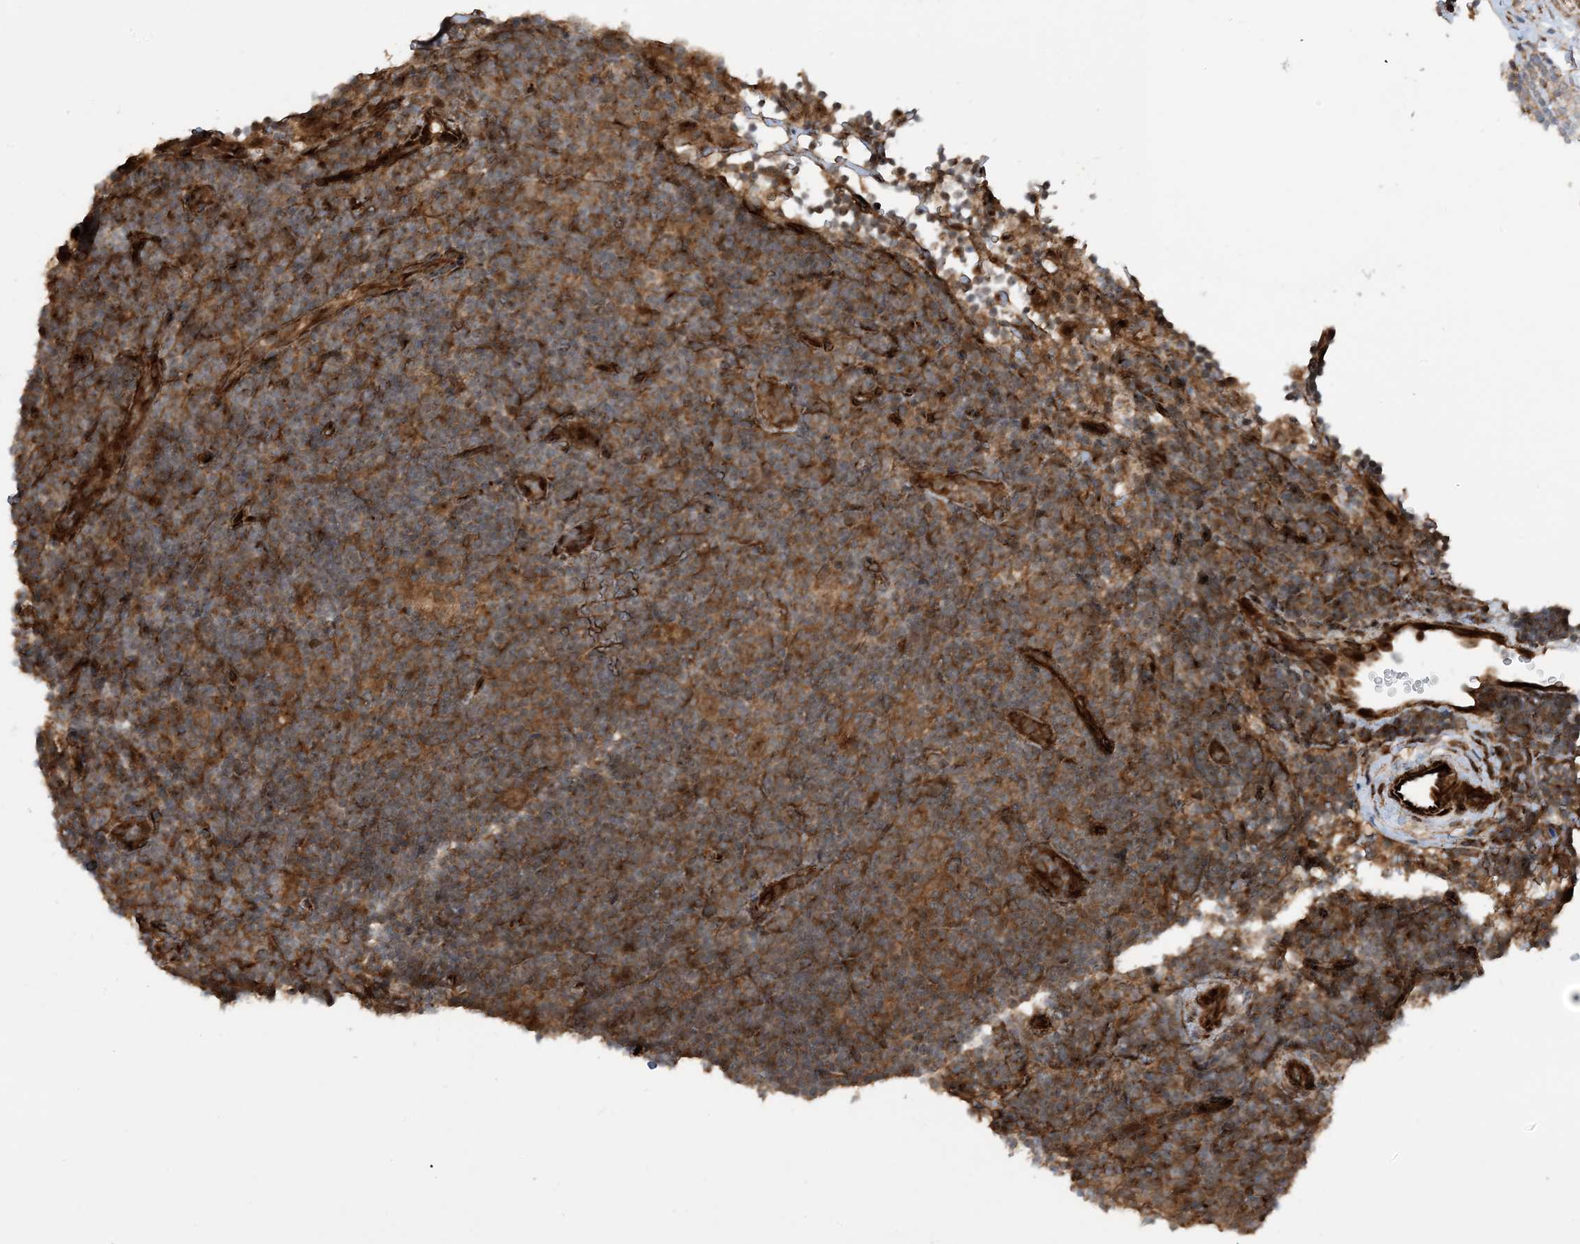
{"staining": {"intensity": "moderate", "quantity": ">75%", "location": "cytoplasmic/membranous"}, "tissue": "lymphoma", "cell_type": "Tumor cells", "image_type": "cancer", "snomed": [{"axis": "morphology", "description": "Hodgkin's disease, NOS"}, {"axis": "topography", "description": "Lymph node"}], "caption": "Human Hodgkin's disease stained for a protein (brown) demonstrates moderate cytoplasmic/membranous positive staining in approximately >75% of tumor cells.", "gene": "HEMK1", "patient": {"sex": "female", "age": 57}}